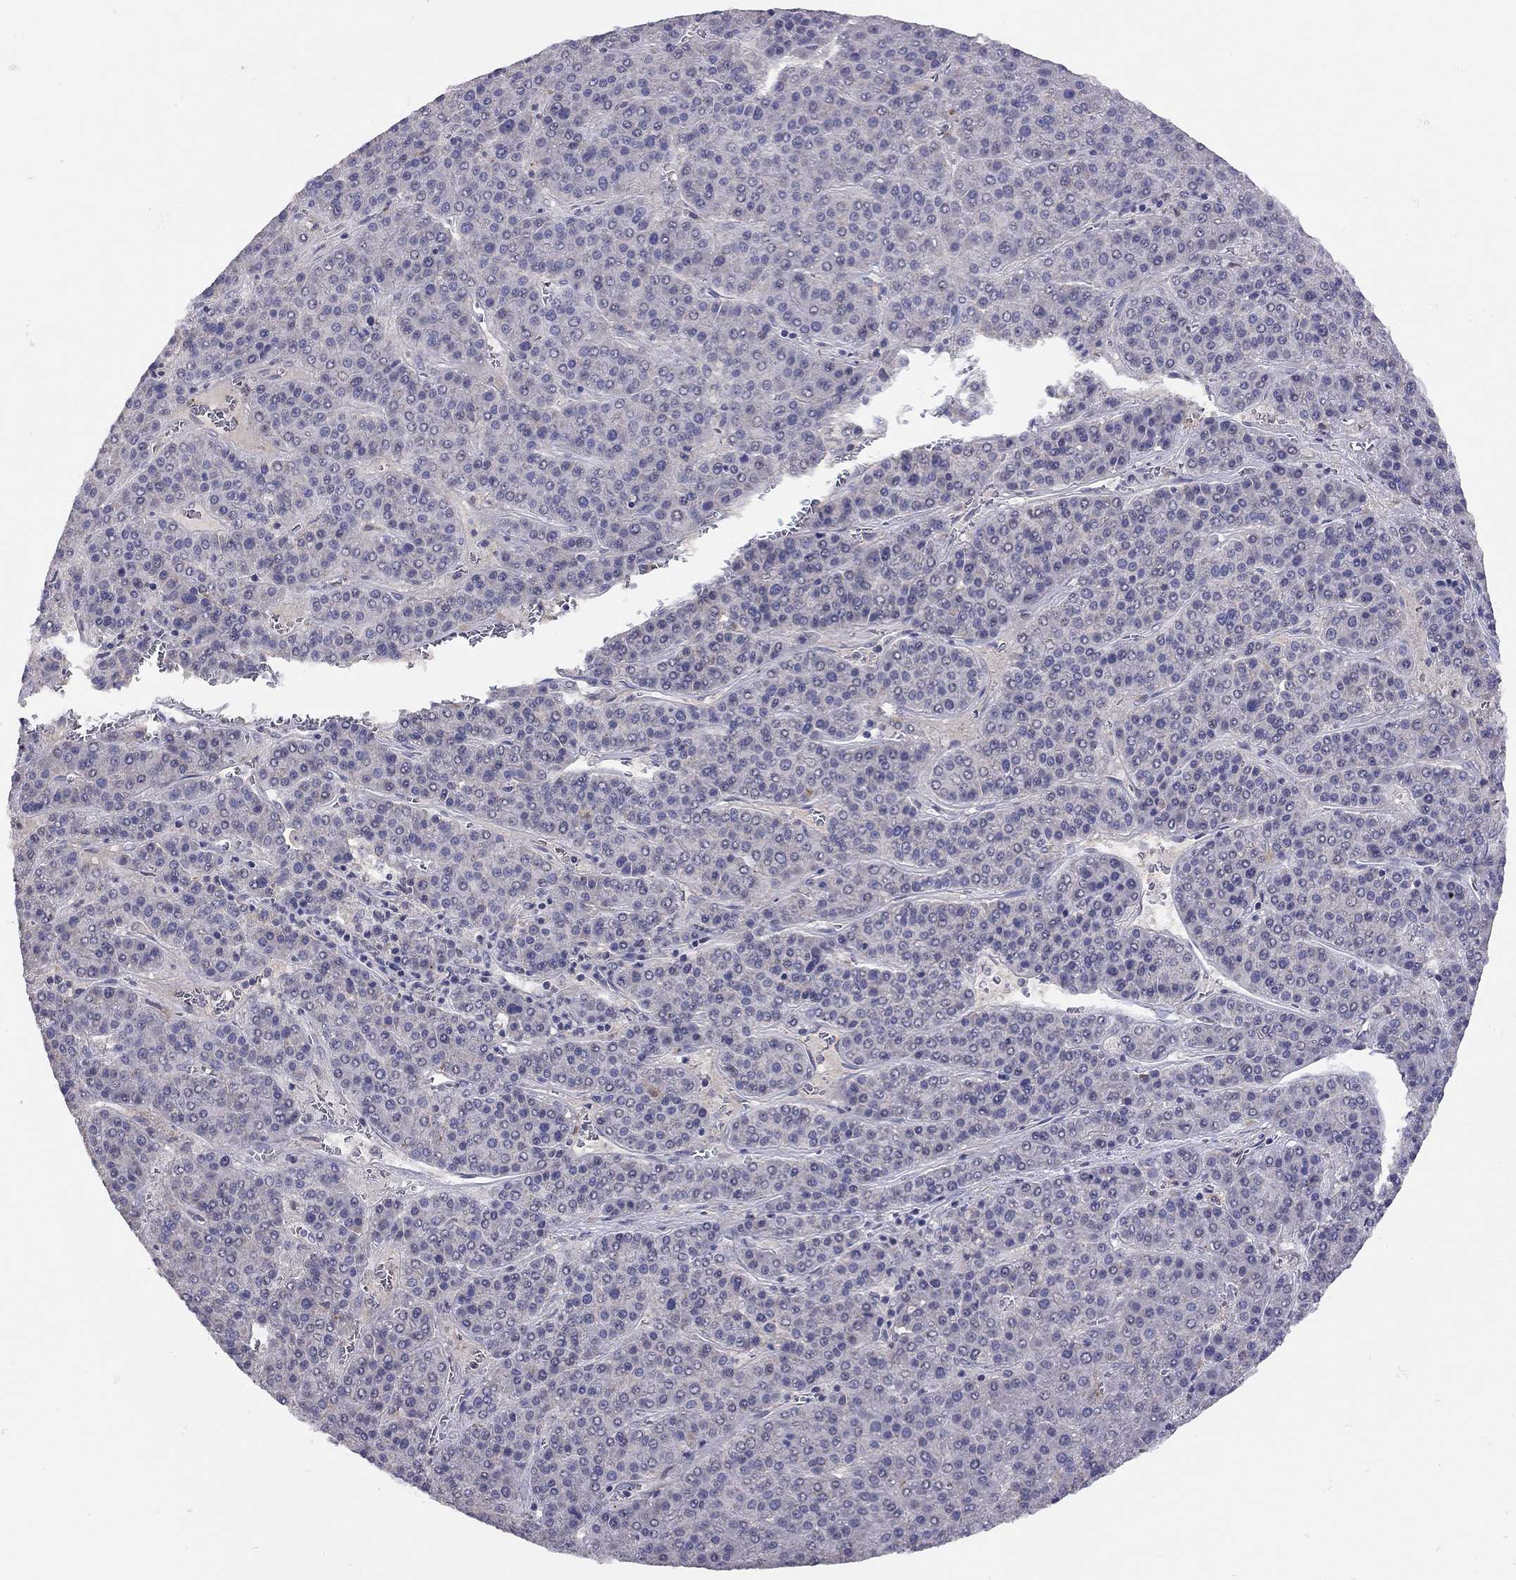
{"staining": {"intensity": "negative", "quantity": "none", "location": "none"}, "tissue": "liver cancer", "cell_type": "Tumor cells", "image_type": "cancer", "snomed": [{"axis": "morphology", "description": "Carcinoma, Hepatocellular, NOS"}, {"axis": "topography", "description": "Liver"}], "caption": "A histopathology image of human liver cancer (hepatocellular carcinoma) is negative for staining in tumor cells.", "gene": "RTP5", "patient": {"sex": "female", "age": 58}}